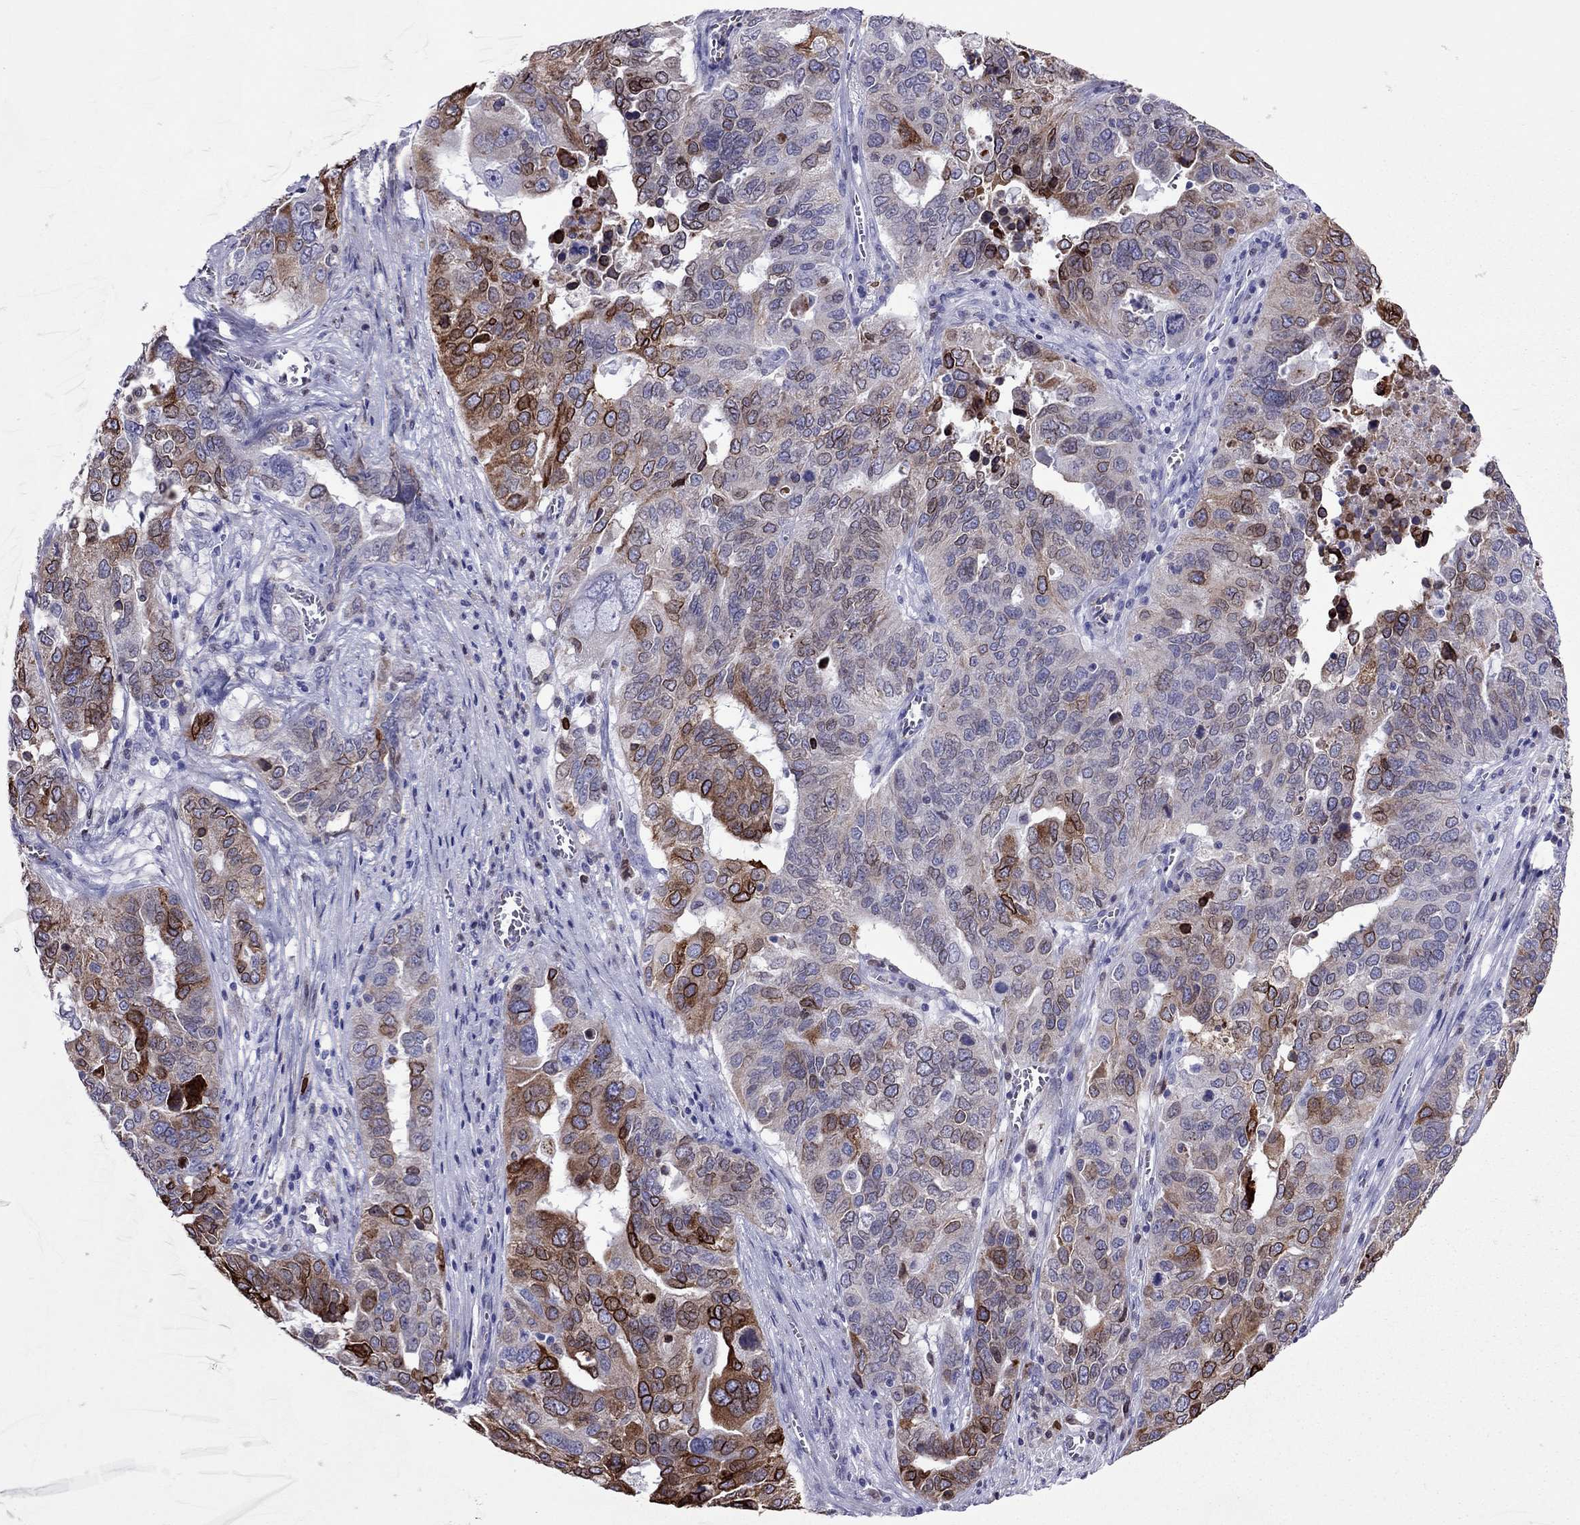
{"staining": {"intensity": "strong", "quantity": "<25%", "location": "cytoplasmic/membranous"}, "tissue": "ovarian cancer", "cell_type": "Tumor cells", "image_type": "cancer", "snomed": [{"axis": "morphology", "description": "Carcinoma, endometroid"}, {"axis": "topography", "description": "Soft tissue"}, {"axis": "topography", "description": "Ovary"}], "caption": "IHC image of human endometroid carcinoma (ovarian) stained for a protein (brown), which exhibits medium levels of strong cytoplasmic/membranous positivity in about <25% of tumor cells.", "gene": "ADORA2A", "patient": {"sex": "female", "age": 52}}